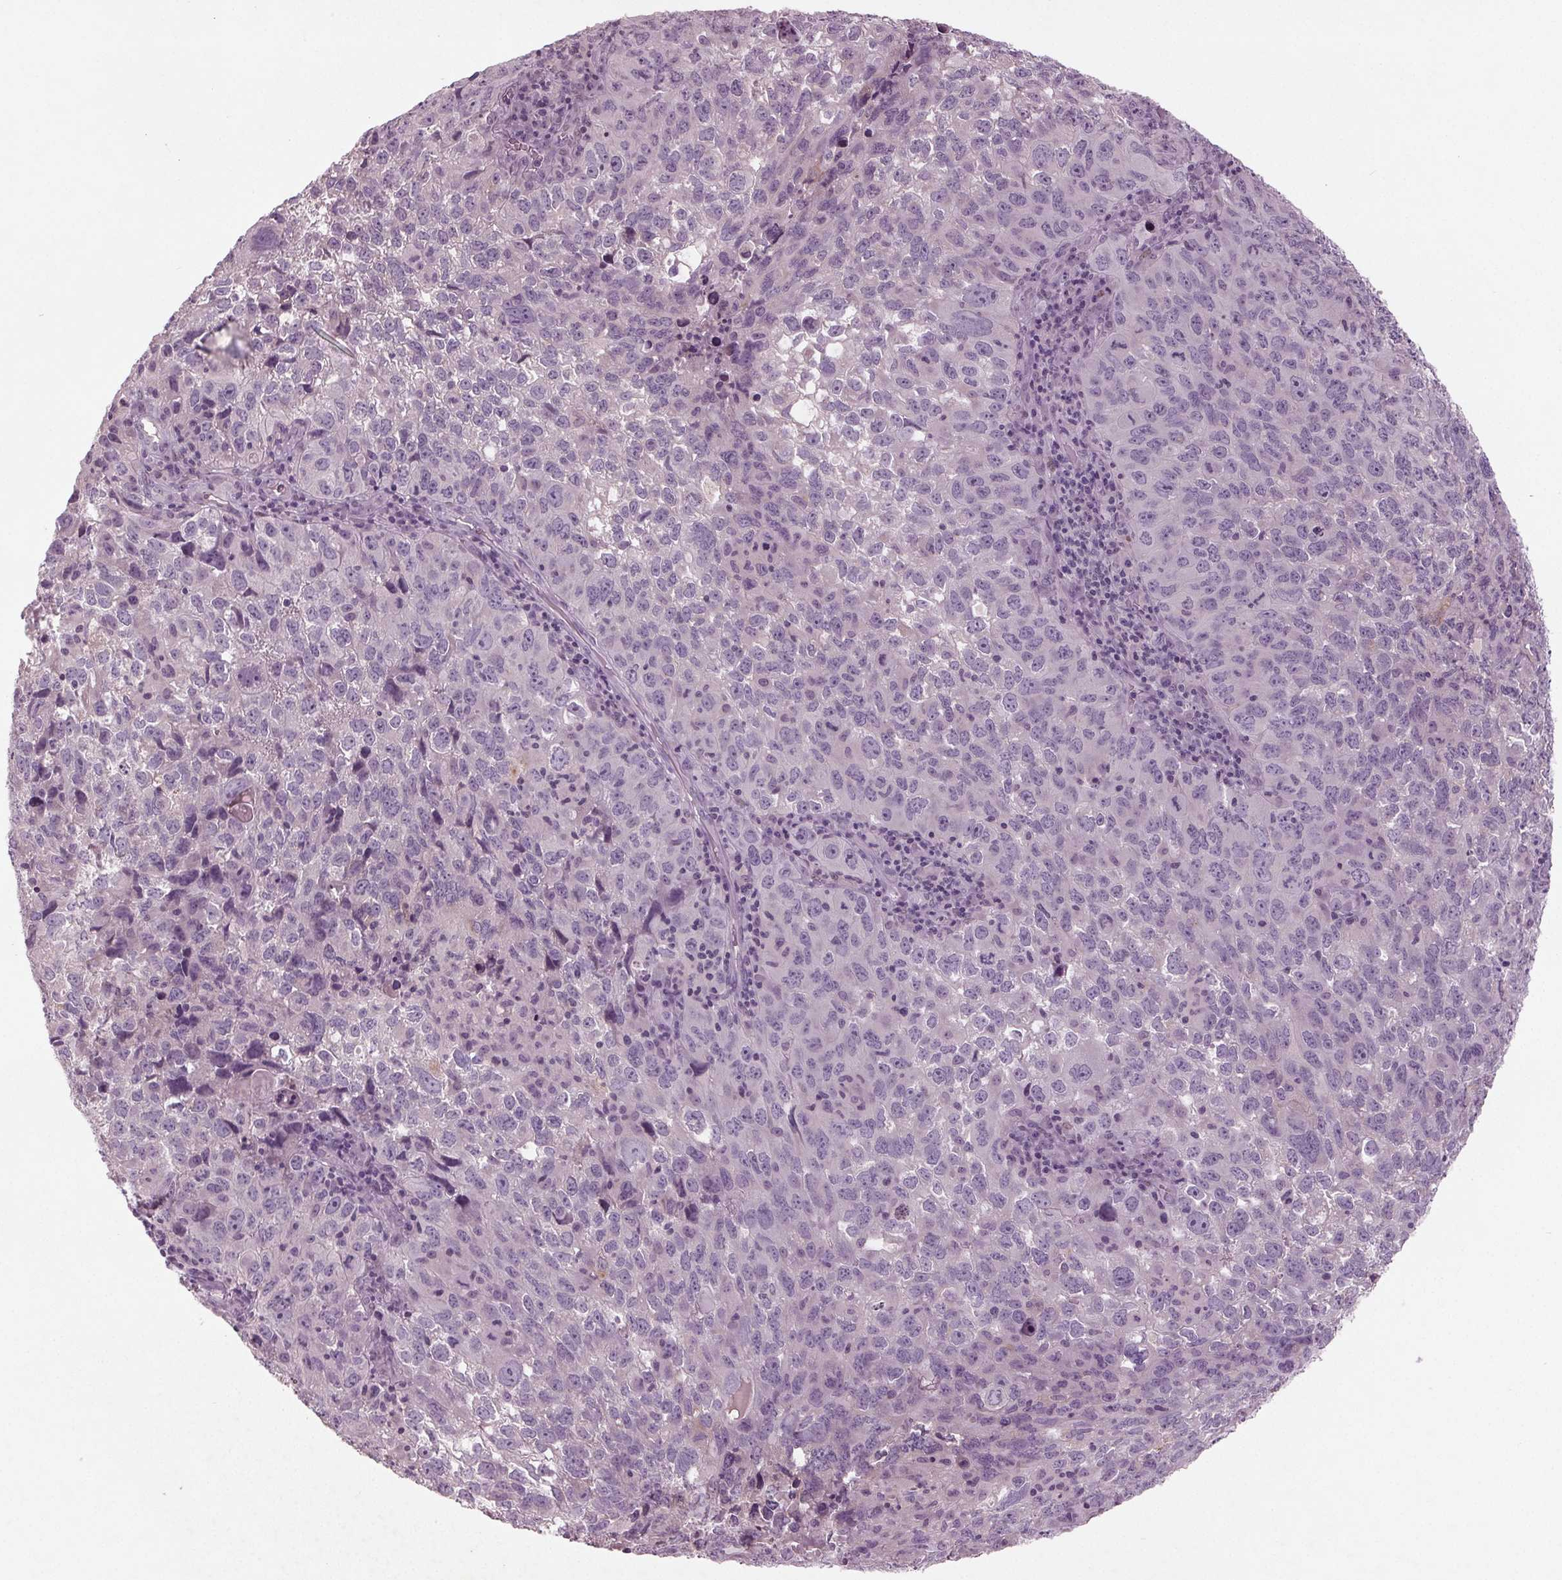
{"staining": {"intensity": "negative", "quantity": "none", "location": "none"}, "tissue": "cervical cancer", "cell_type": "Tumor cells", "image_type": "cancer", "snomed": [{"axis": "morphology", "description": "Squamous cell carcinoma, NOS"}, {"axis": "topography", "description": "Cervix"}], "caption": "A high-resolution photomicrograph shows immunohistochemistry staining of cervical cancer, which reveals no significant staining in tumor cells. The staining was performed using DAB to visualize the protein expression in brown, while the nuclei were stained in blue with hematoxylin (Magnification: 20x).", "gene": "BHLHE22", "patient": {"sex": "female", "age": 55}}